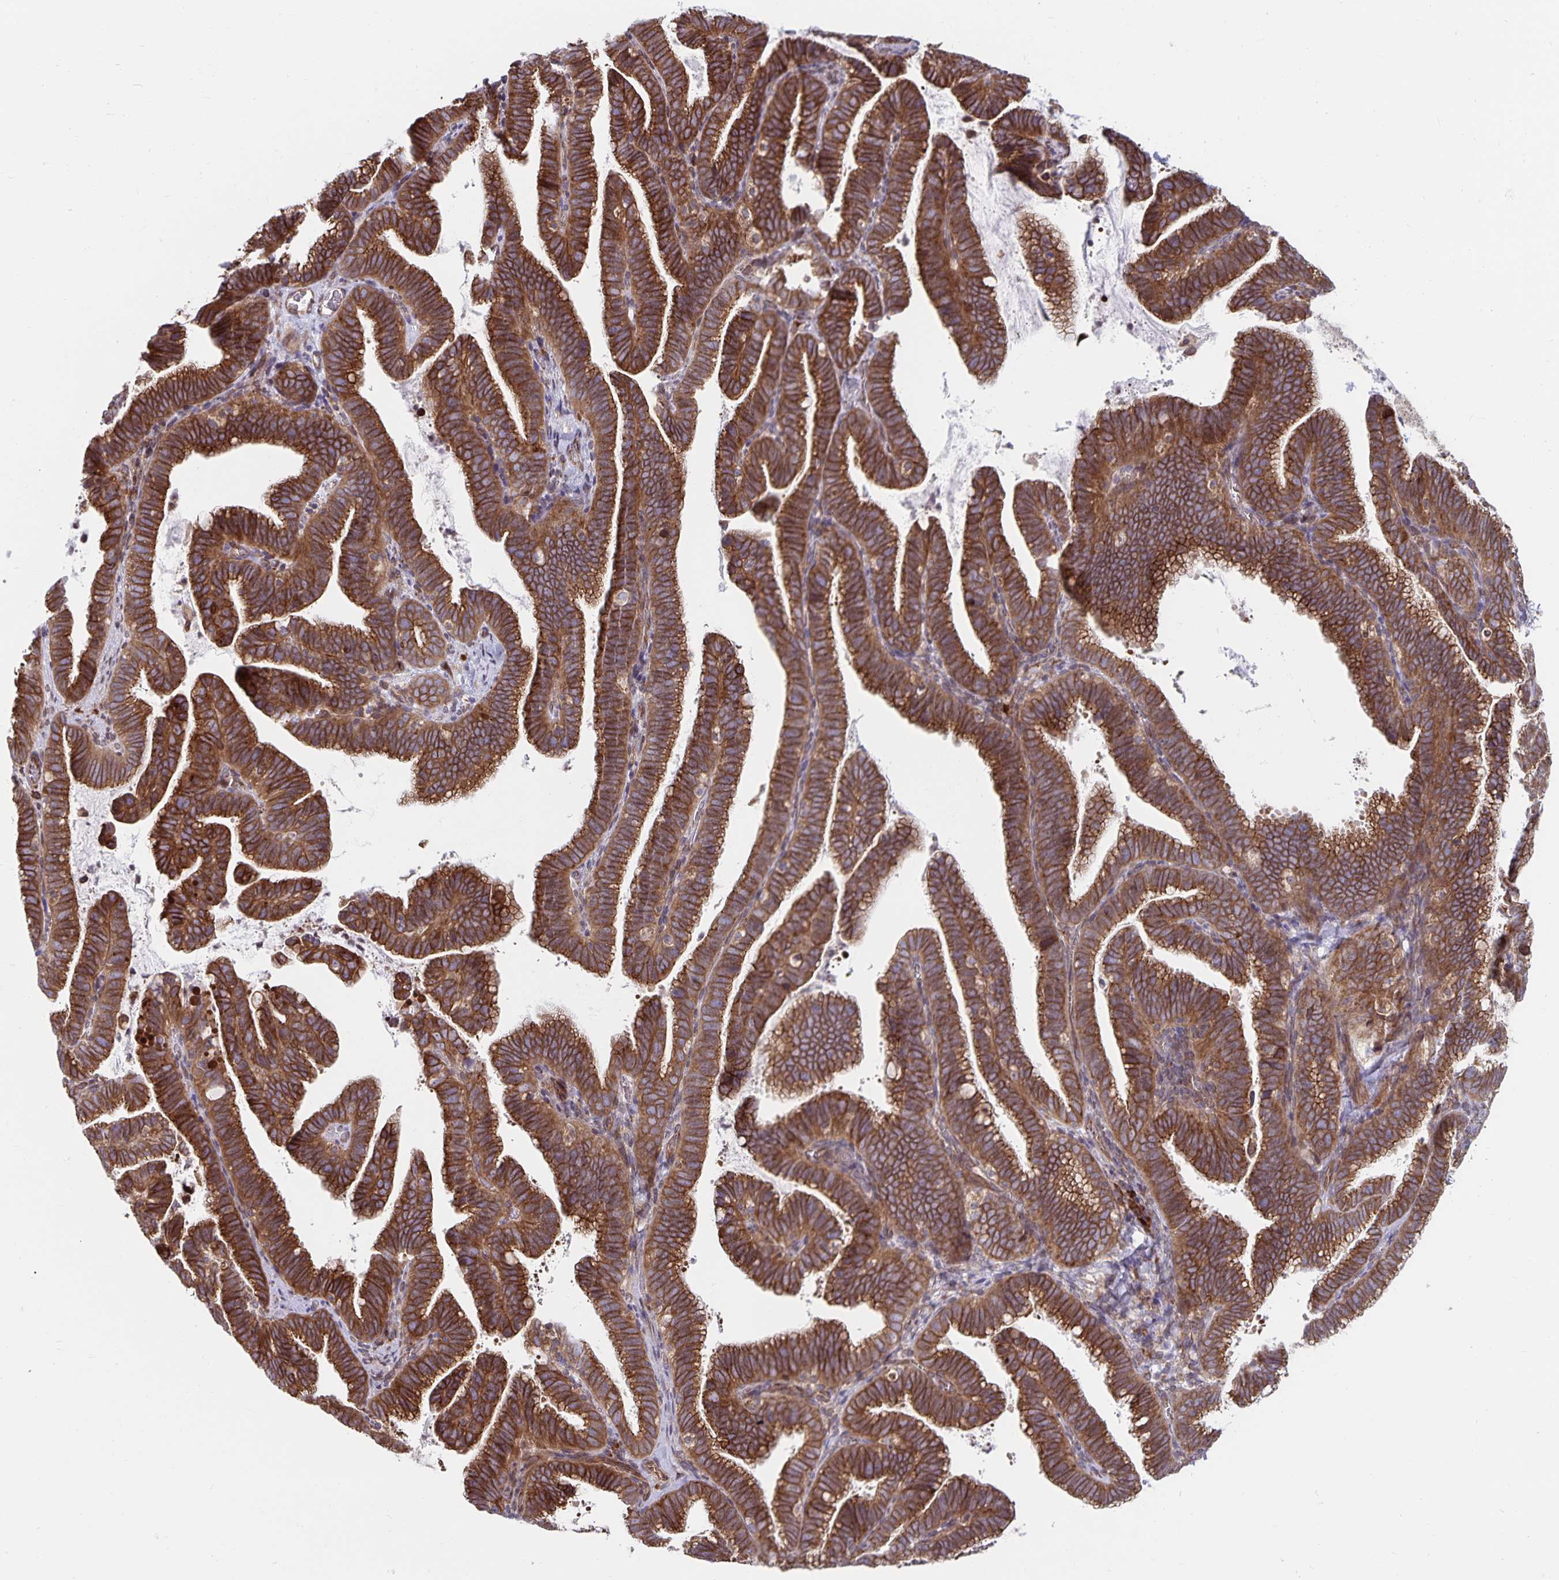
{"staining": {"intensity": "moderate", "quantity": ">75%", "location": "cytoplasmic/membranous"}, "tissue": "cervical cancer", "cell_type": "Tumor cells", "image_type": "cancer", "snomed": [{"axis": "morphology", "description": "Adenocarcinoma, NOS"}, {"axis": "topography", "description": "Cervix"}], "caption": "Immunohistochemical staining of human cervical adenocarcinoma shows medium levels of moderate cytoplasmic/membranous protein positivity in about >75% of tumor cells.", "gene": "SEC62", "patient": {"sex": "female", "age": 61}}